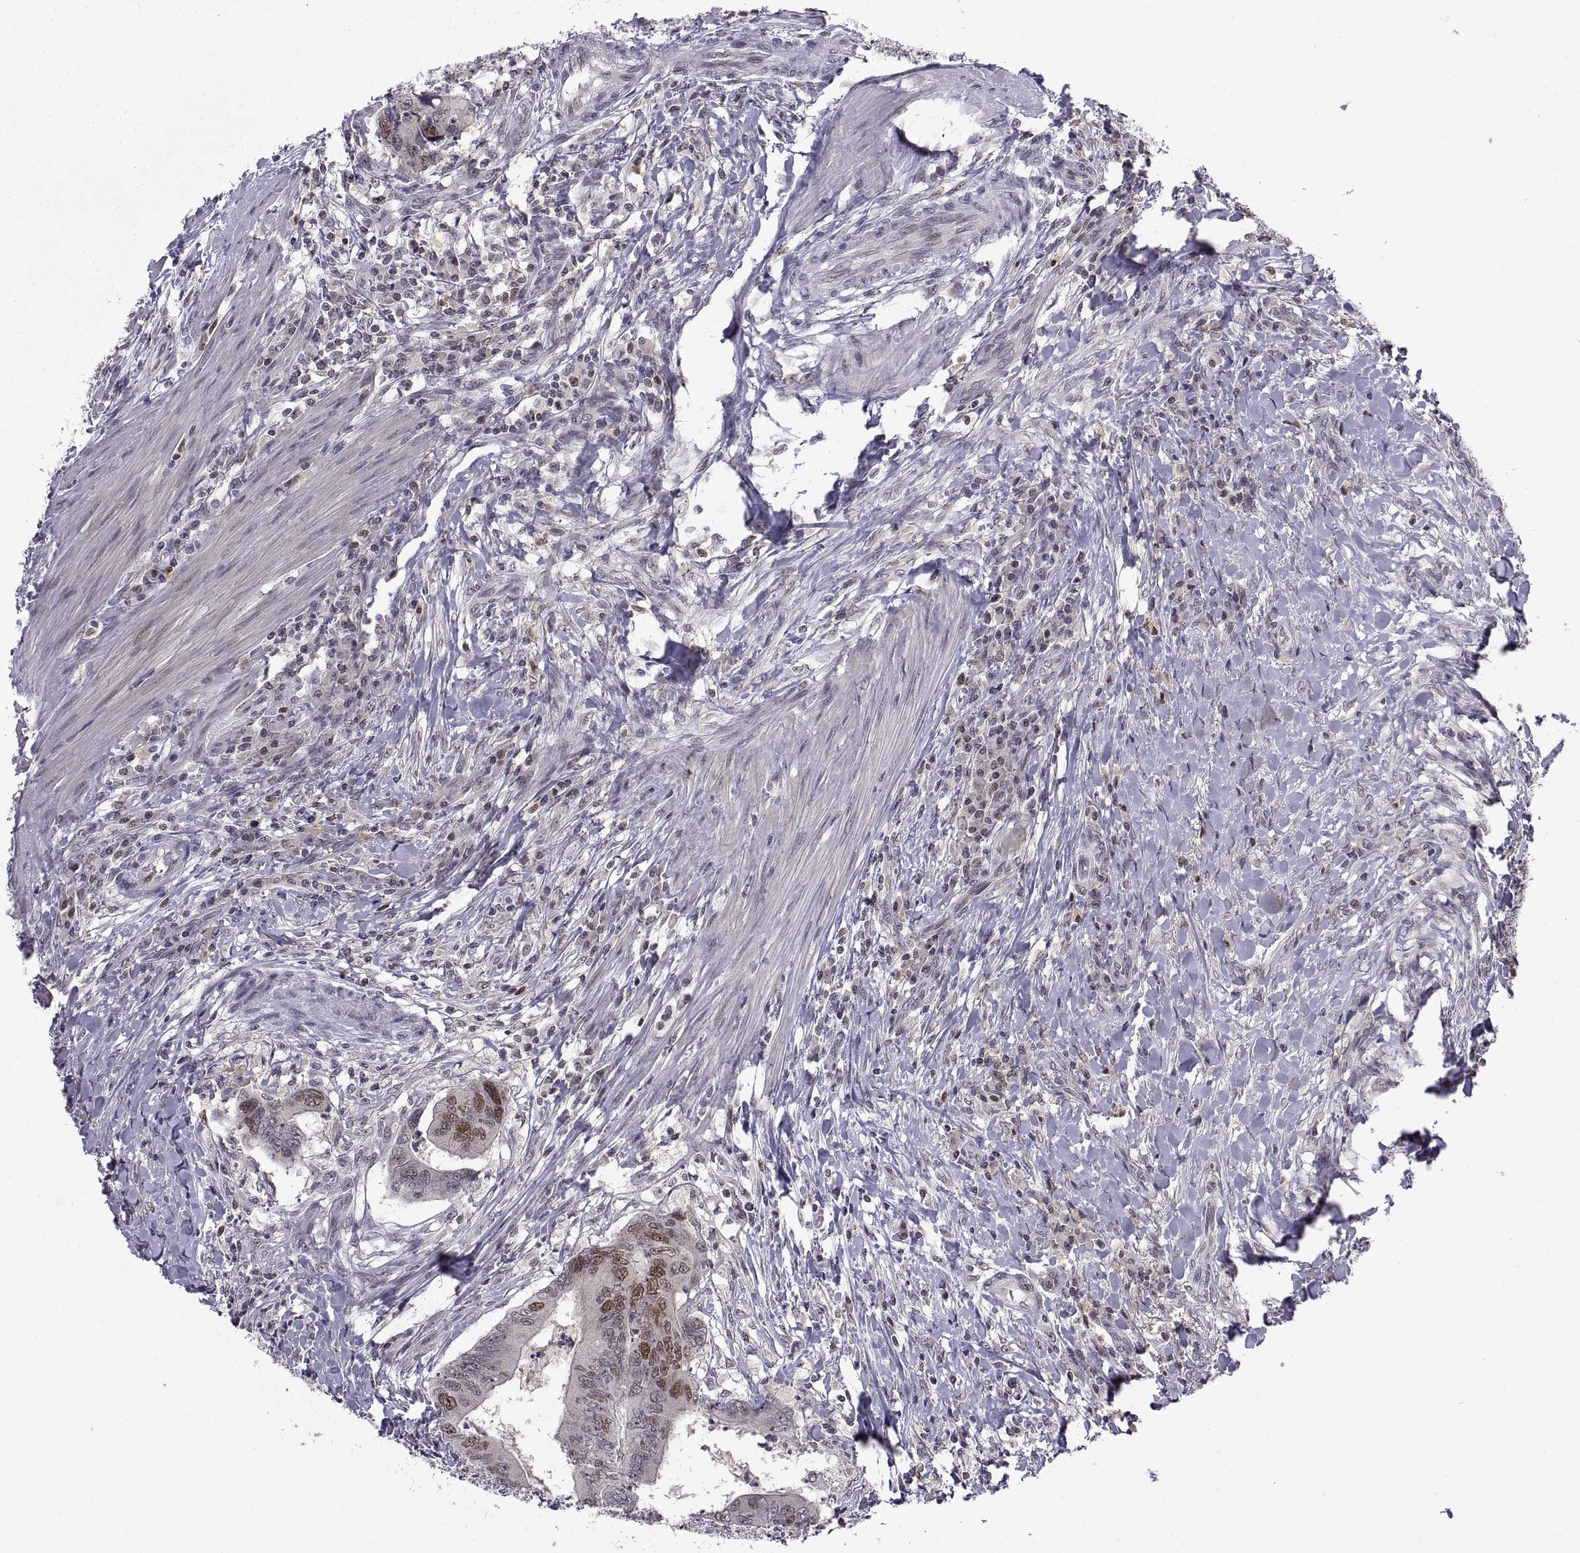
{"staining": {"intensity": "moderate", "quantity": "<25%", "location": "nuclear"}, "tissue": "colorectal cancer", "cell_type": "Tumor cells", "image_type": "cancer", "snomed": [{"axis": "morphology", "description": "Adenocarcinoma, NOS"}, {"axis": "topography", "description": "Colon"}], "caption": "IHC staining of colorectal cancer (adenocarcinoma), which reveals low levels of moderate nuclear expression in approximately <25% of tumor cells indicating moderate nuclear protein staining. The staining was performed using DAB (3,3'-diaminobenzidine) (brown) for protein detection and nuclei were counterstained in hematoxylin (blue).", "gene": "CHFR", "patient": {"sex": "male", "age": 53}}